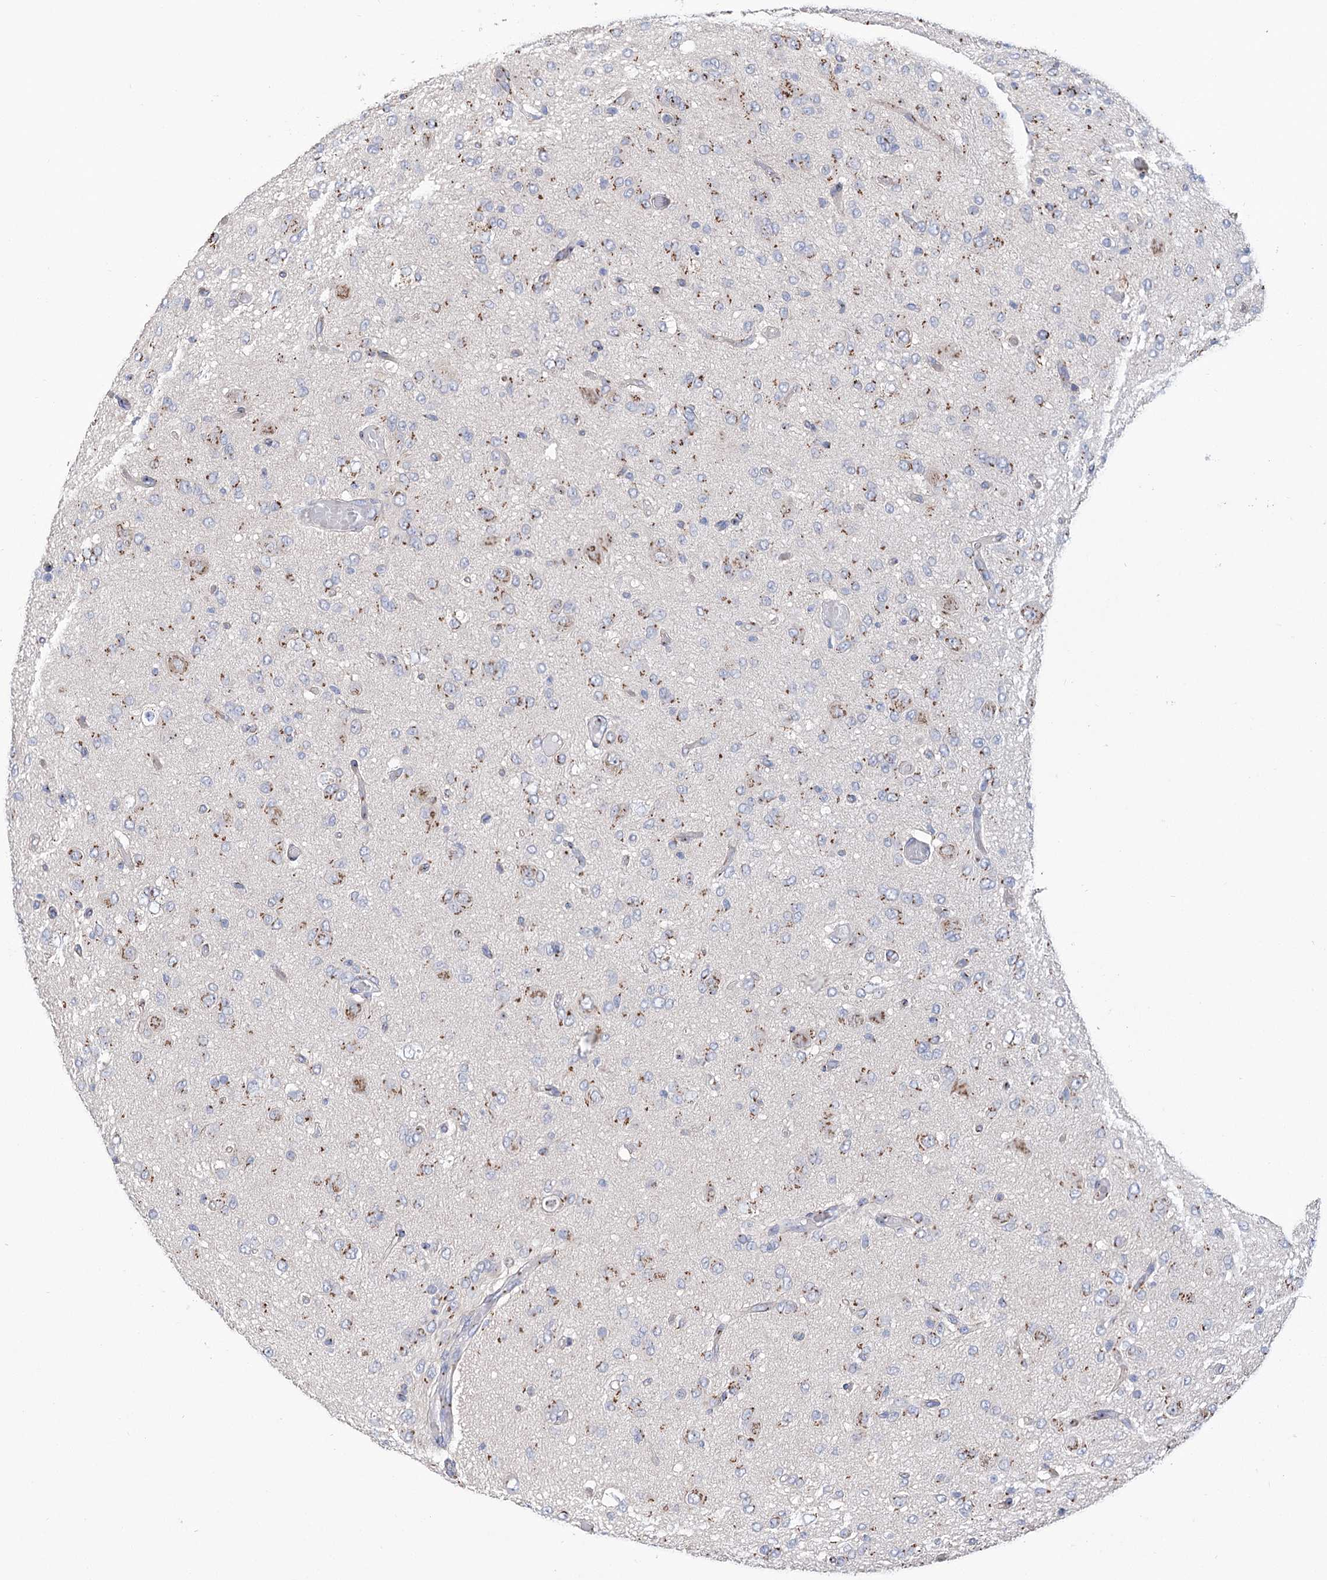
{"staining": {"intensity": "moderate", "quantity": "25%-75%", "location": "cytoplasmic/membranous"}, "tissue": "glioma", "cell_type": "Tumor cells", "image_type": "cancer", "snomed": [{"axis": "morphology", "description": "Glioma, malignant, High grade"}, {"axis": "topography", "description": "Brain"}], "caption": "Protein analysis of malignant high-grade glioma tissue demonstrates moderate cytoplasmic/membranous expression in about 25%-75% of tumor cells.", "gene": "TMEM165", "patient": {"sex": "female", "age": 59}}